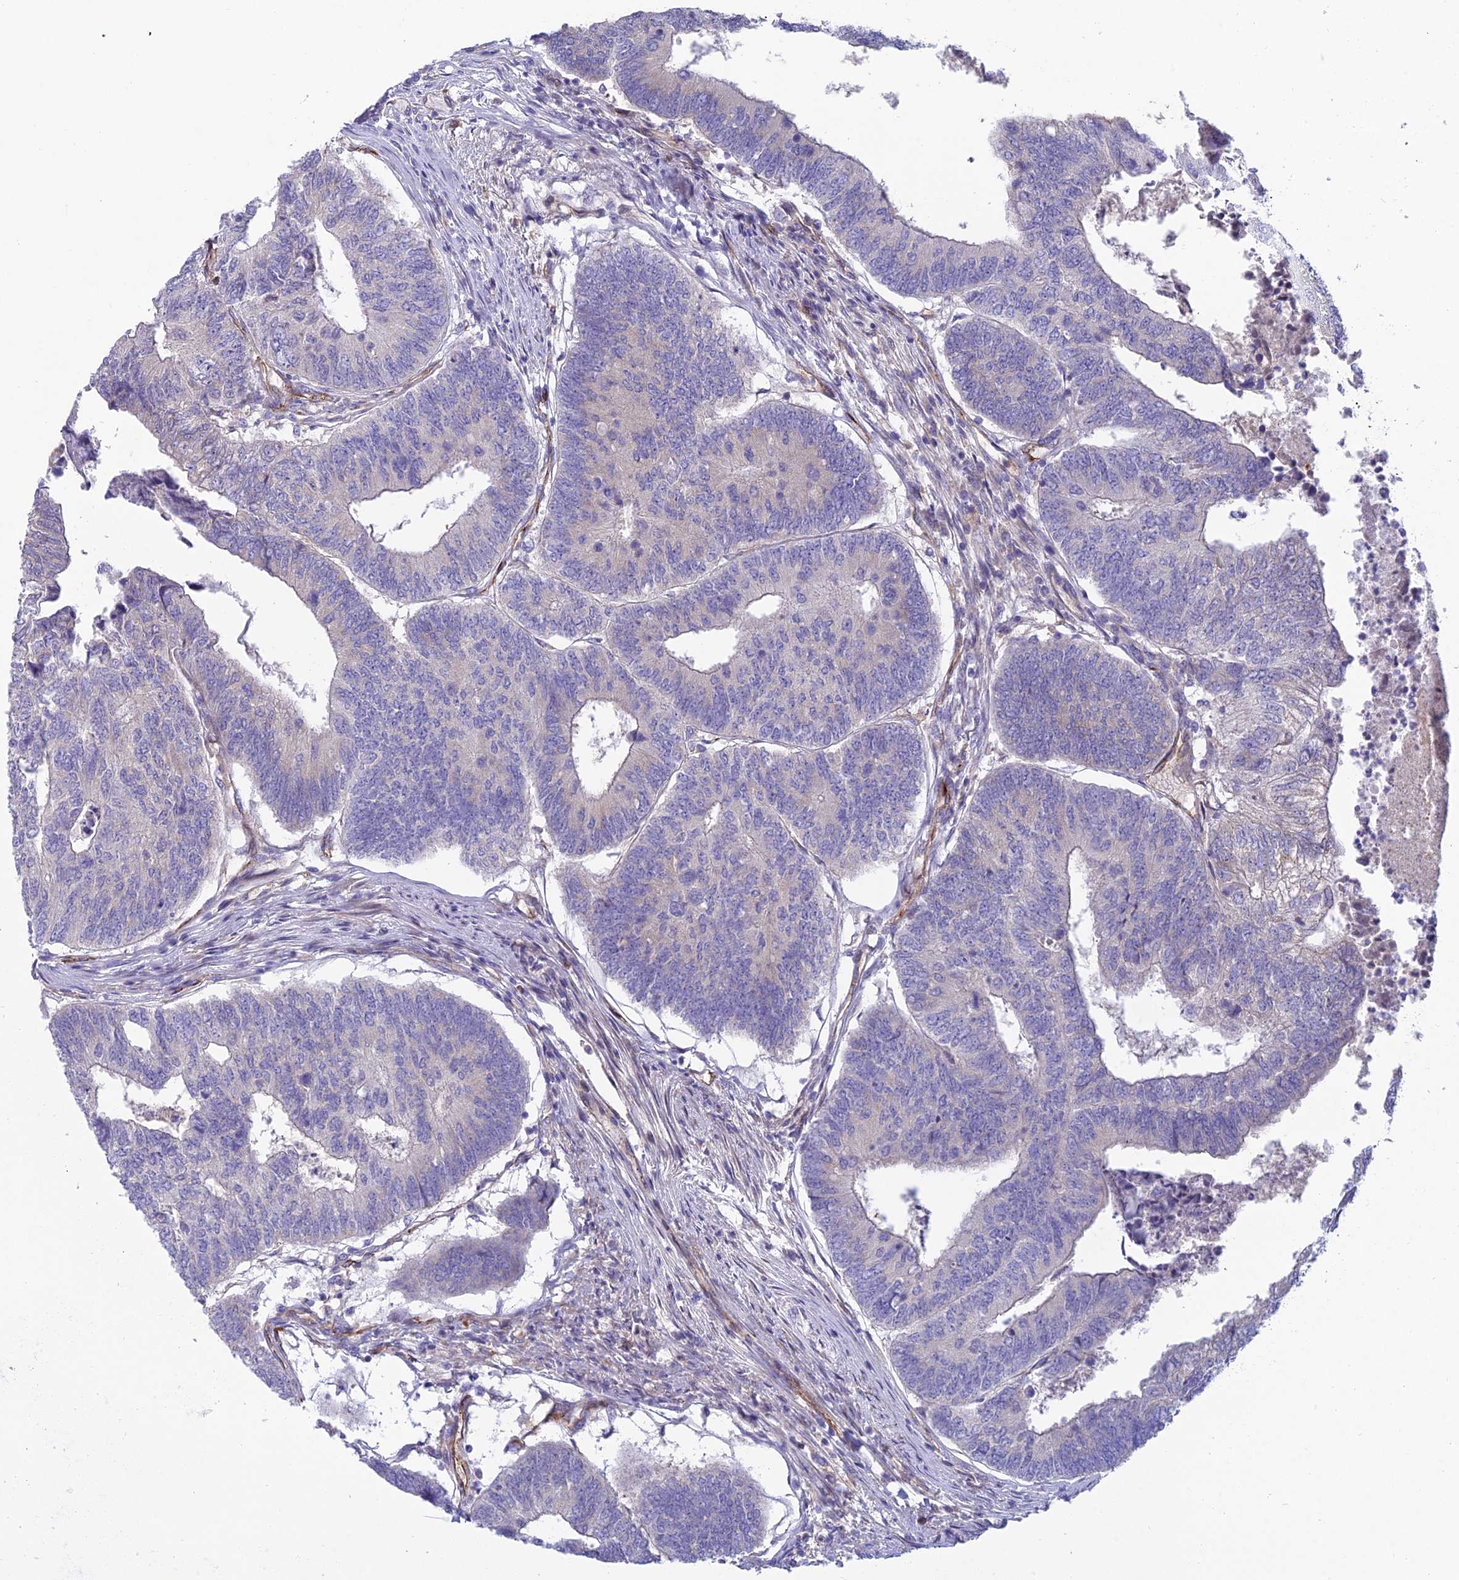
{"staining": {"intensity": "negative", "quantity": "none", "location": "none"}, "tissue": "colorectal cancer", "cell_type": "Tumor cells", "image_type": "cancer", "snomed": [{"axis": "morphology", "description": "Adenocarcinoma, NOS"}, {"axis": "topography", "description": "Colon"}], "caption": "IHC histopathology image of adenocarcinoma (colorectal) stained for a protein (brown), which displays no expression in tumor cells.", "gene": "DUS2", "patient": {"sex": "female", "age": 67}}